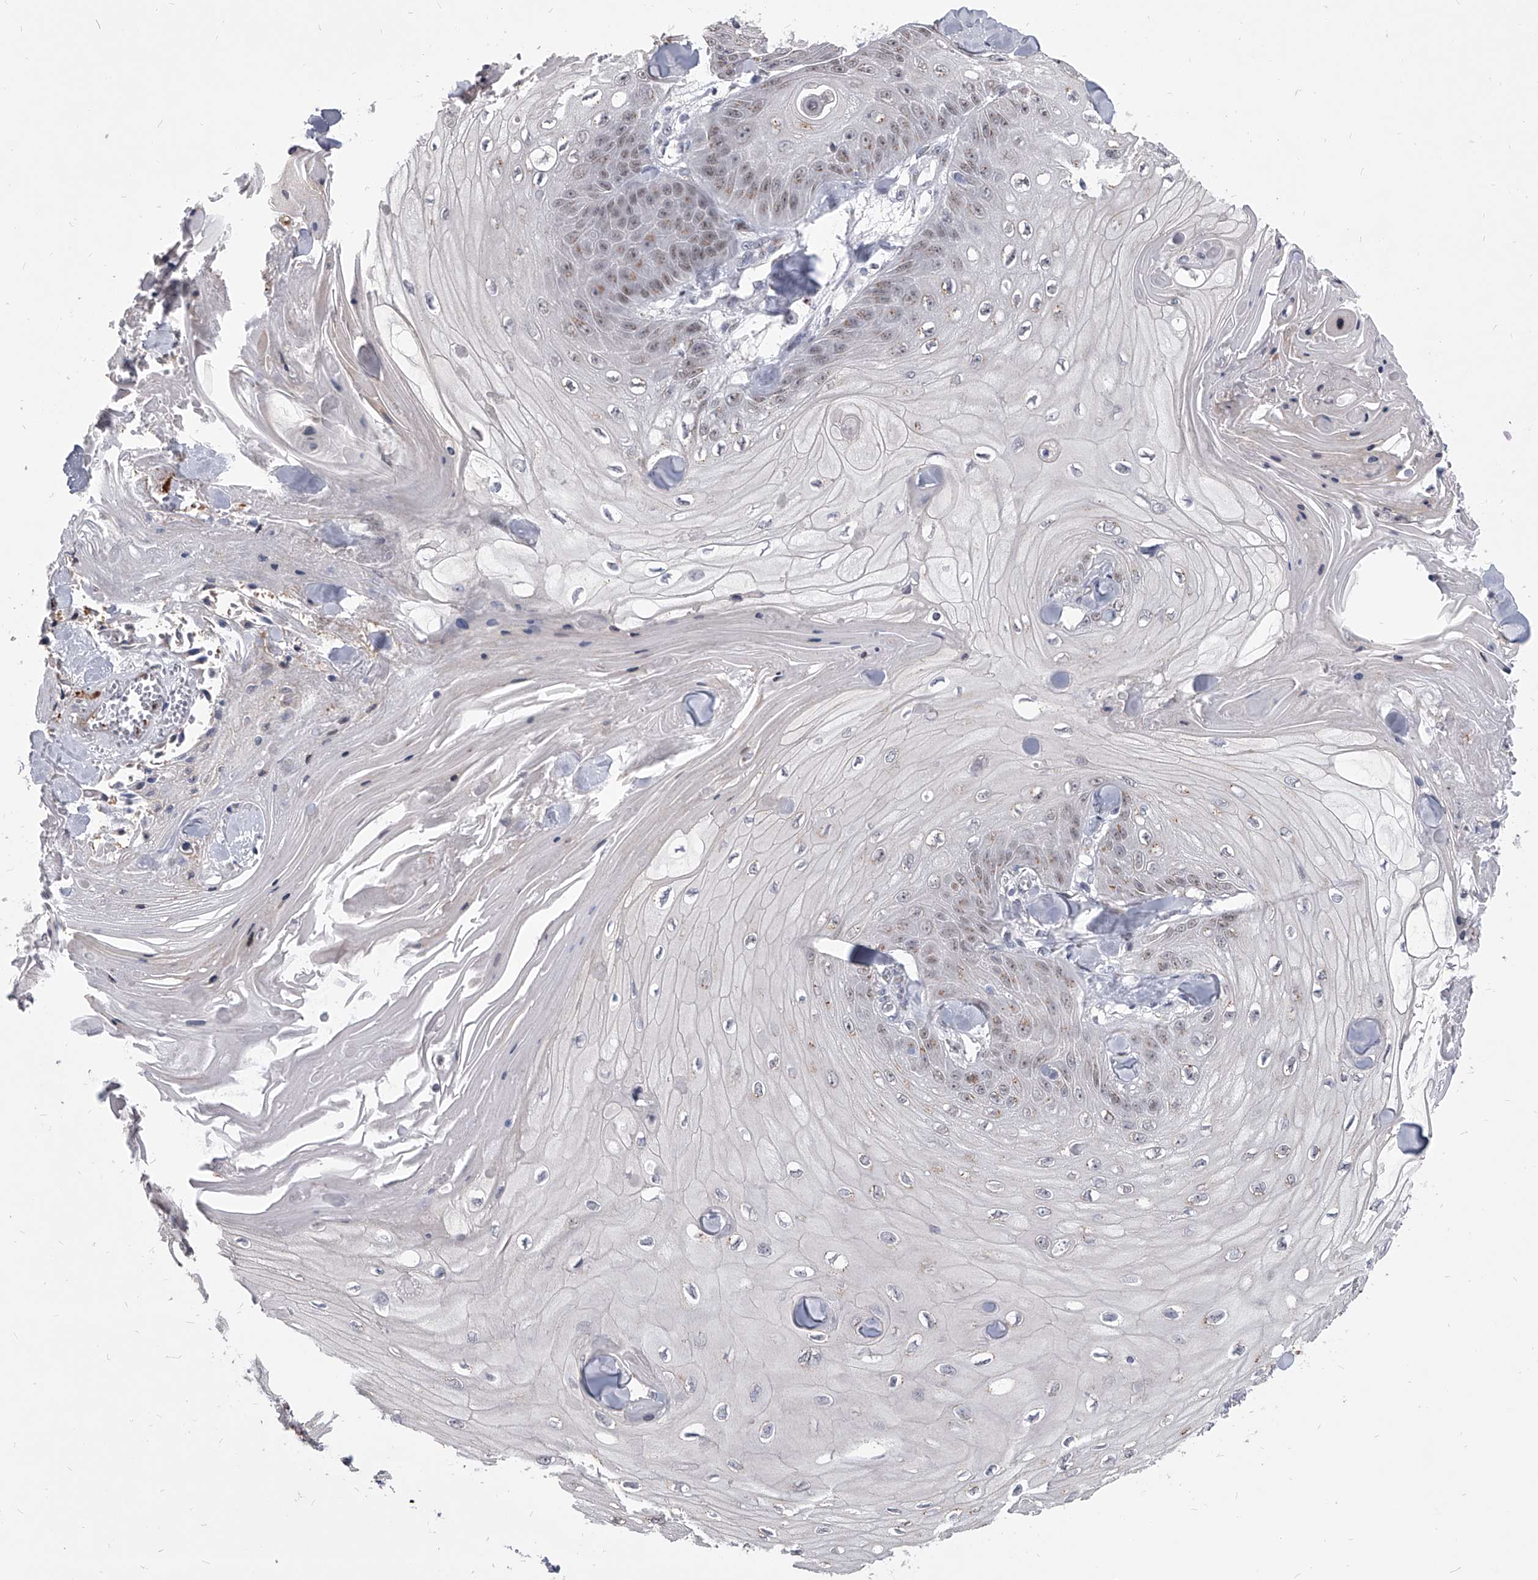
{"staining": {"intensity": "weak", "quantity": "<25%", "location": "nuclear"}, "tissue": "skin cancer", "cell_type": "Tumor cells", "image_type": "cancer", "snomed": [{"axis": "morphology", "description": "Squamous cell carcinoma, NOS"}, {"axis": "topography", "description": "Skin"}], "caption": "There is no significant expression in tumor cells of skin squamous cell carcinoma.", "gene": "EVA1C", "patient": {"sex": "male", "age": 74}}